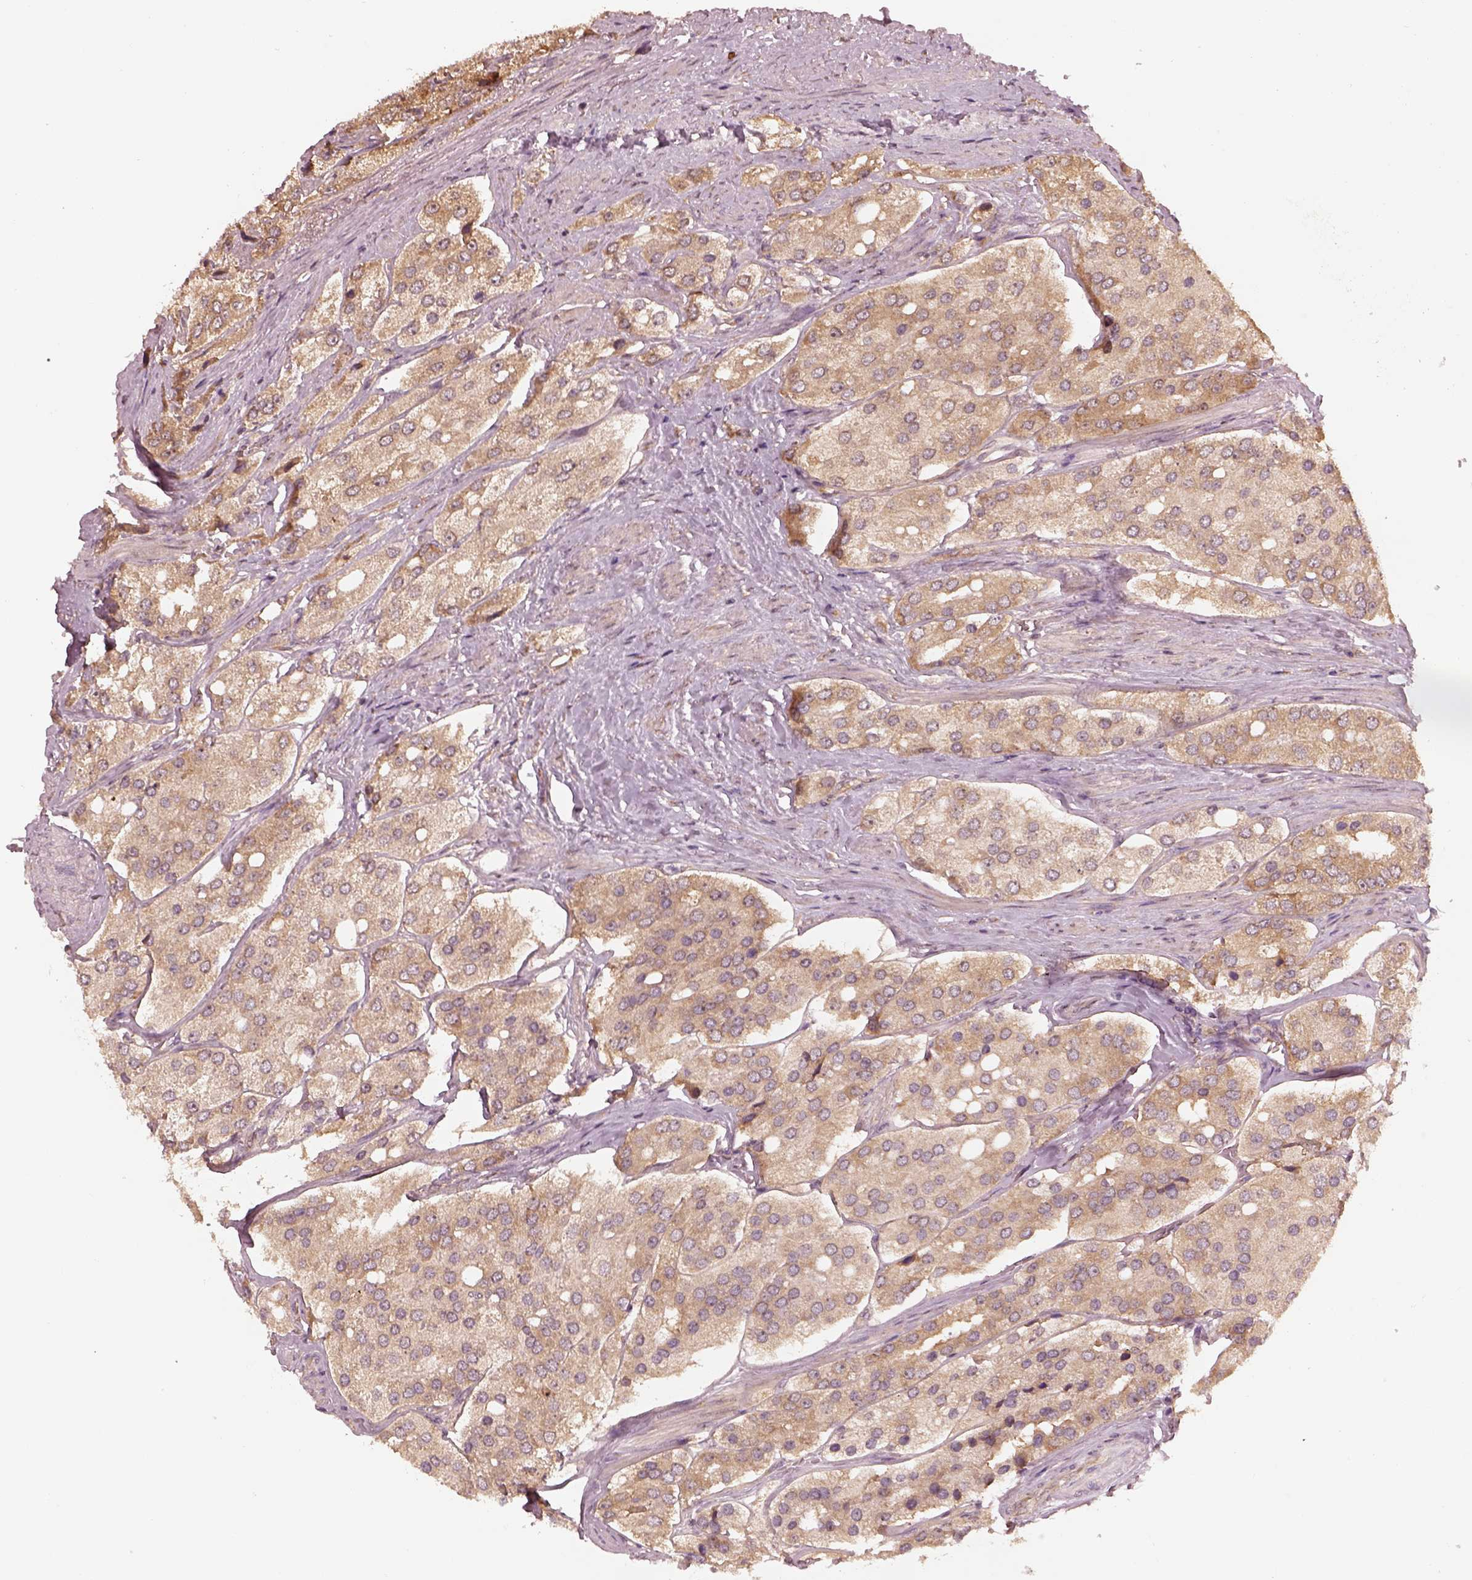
{"staining": {"intensity": "weak", "quantity": ">75%", "location": "cytoplasmic/membranous"}, "tissue": "prostate cancer", "cell_type": "Tumor cells", "image_type": "cancer", "snomed": [{"axis": "morphology", "description": "Adenocarcinoma, Low grade"}, {"axis": "topography", "description": "Prostate"}], "caption": "Protein analysis of low-grade adenocarcinoma (prostate) tissue exhibits weak cytoplasmic/membranous staining in approximately >75% of tumor cells.", "gene": "RPS5", "patient": {"sex": "male", "age": 69}}